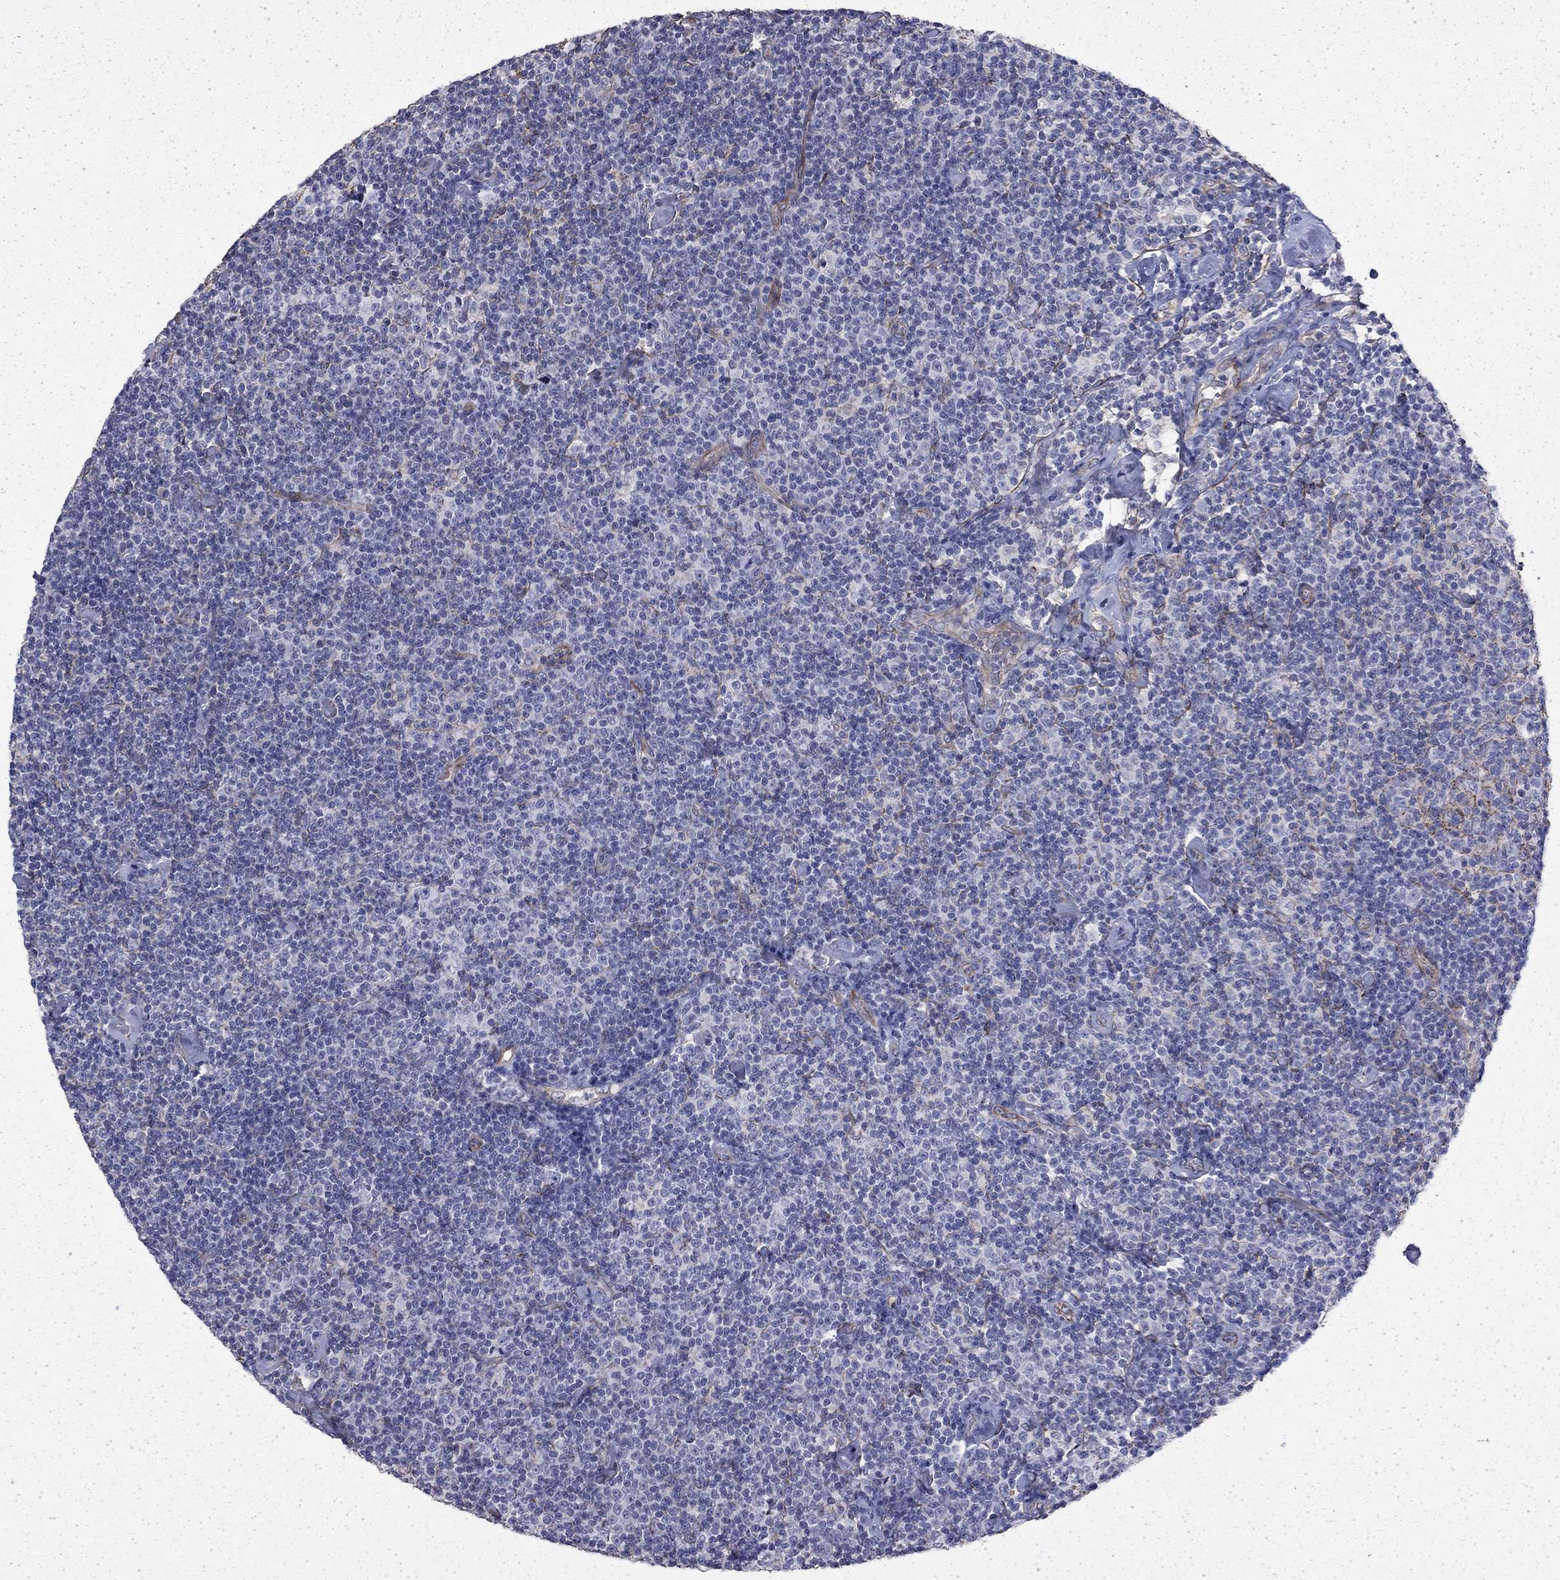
{"staining": {"intensity": "negative", "quantity": "none", "location": "none"}, "tissue": "lymphoma", "cell_type": "Tumor cells", "image_type": "cancer", "snomed": [{"axis": "morphology", "description": "Malignant lymphoma, non-Hodgkin's type, Low grade"}, {"axis": "topography", "description": "Lymph node"}], "caption": "Immunohistochemistry (IHC) micrograph of neoplastic tissue: lymphoma stained with DAB demonstrates no significant protein staining in tumor cells.", "gene": "DTNA", "patient": {"sex": "male", "age": 81}}